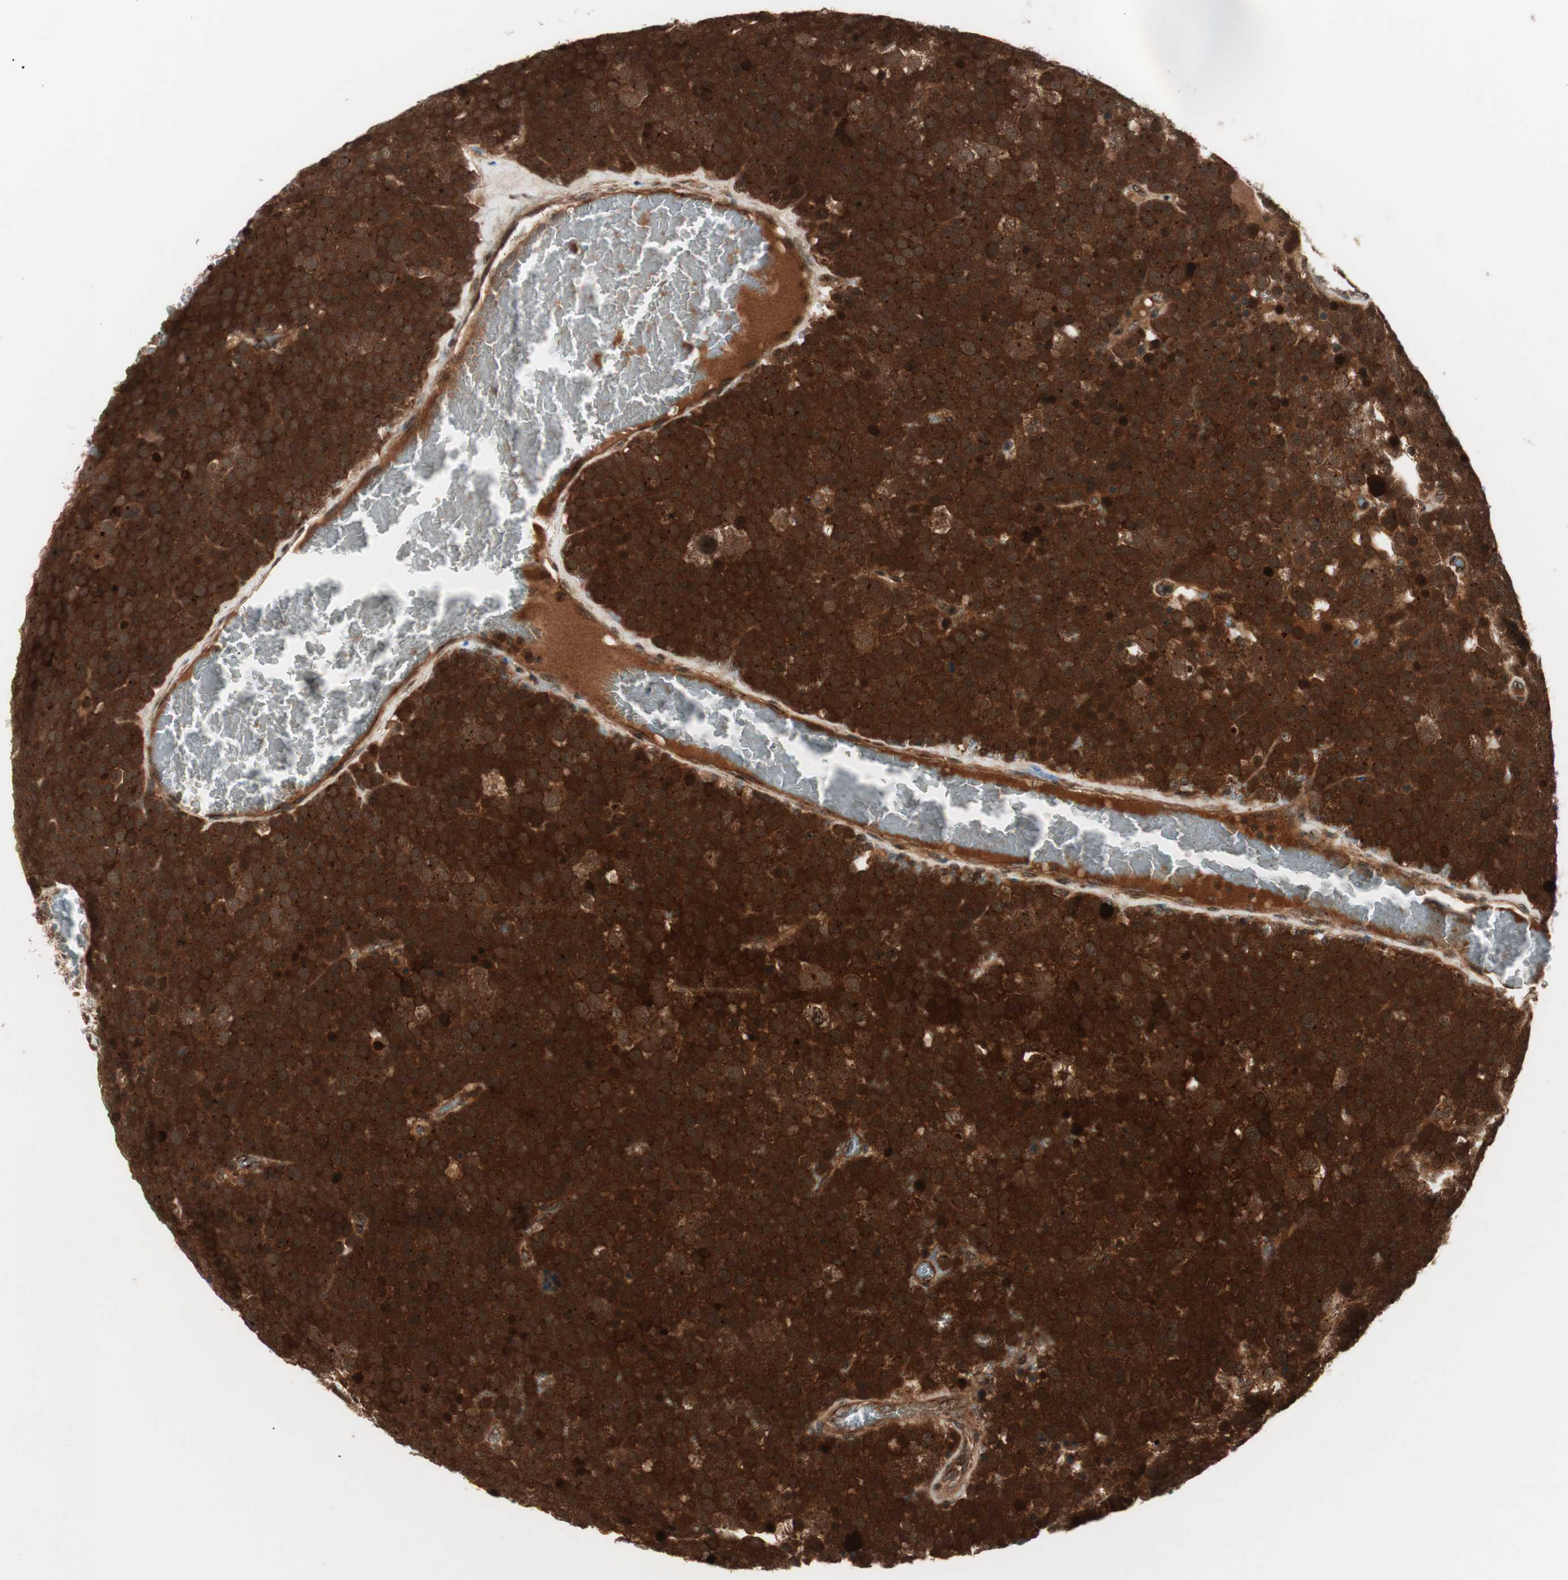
{"staining": {"intensity": "strong", "quantity": ">75%", "location": "cytoplasmic/membranous"}, "tissue": "testis cancer", "cell_type": "Tumor cells", "image_type": "cancer", "snomed": [{"axis": "morphology", "description": "Seminoma, NOS"}, {"axis": "topography", "description": "Testis"}], "caption": "Protein staining of testis seminoma tissue demonstrates strong cytoplasmic/membranous staining in approximately >75% of tumor cells.", "gene": "PRKG2", "patient": {"sex": "male", "age": 71}}